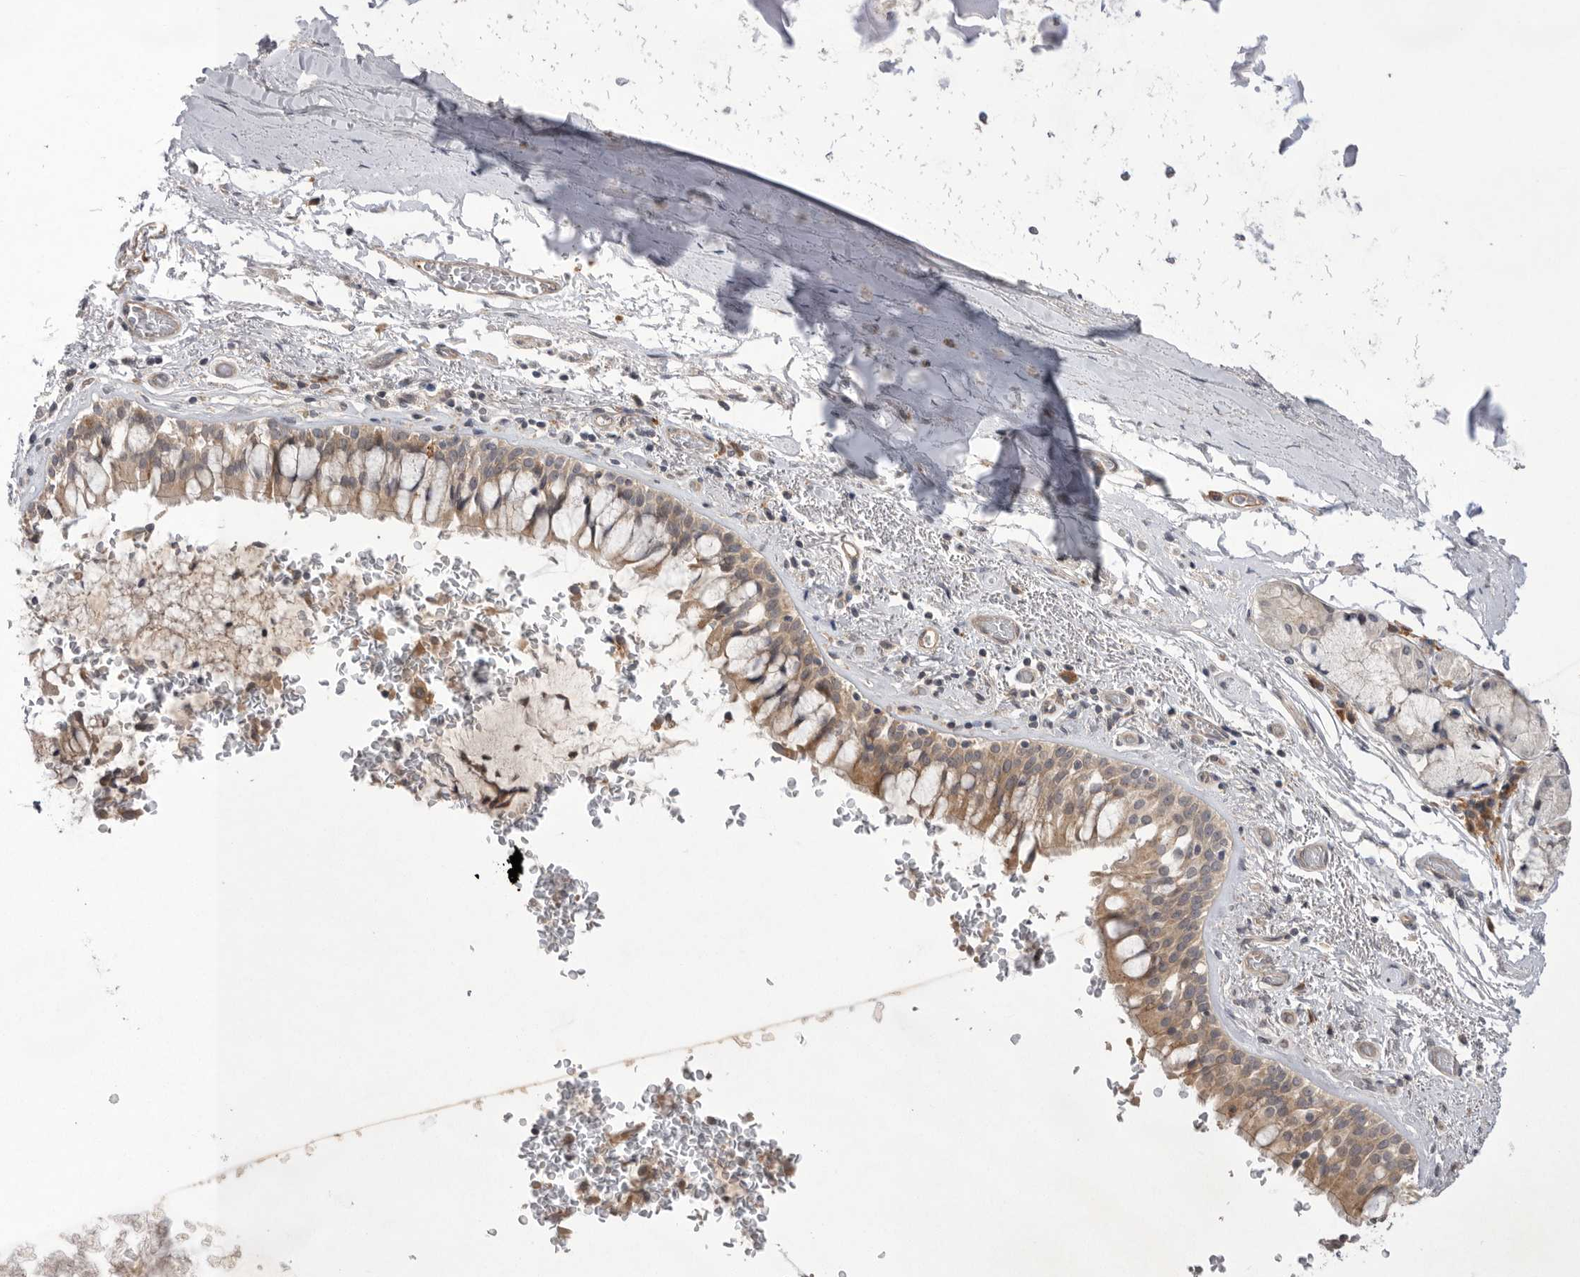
{"staining": {"intensity": "moderate", "quantity": ">75%", "location": "cytoplasmic/membranous"}, "tissue": "bronchus", "cell_type": "Respiratory epithelial cells", "image_type": "normal", "snomed": [{"axis": "morphology", "description": "Normal tissue, NOS"}, {"axis": "morphology", "description": "Inflammation, NOS"}, {"axis": "topography", "description": "Cartilage tissue"}, {"axis": "topography", "description": "Bronchus"}, {"axis": "topography", "description": "Lung"}], "caption": "Moderate cytoplasmic/membranous expression for a protein is appreciated in approximately >75% of respiratory epithelial cells of unremarkable bronchus using immunohistochemistry (IHC).", "gene": "NRCAM", "patient": {"sex": "female", "age": 64}}